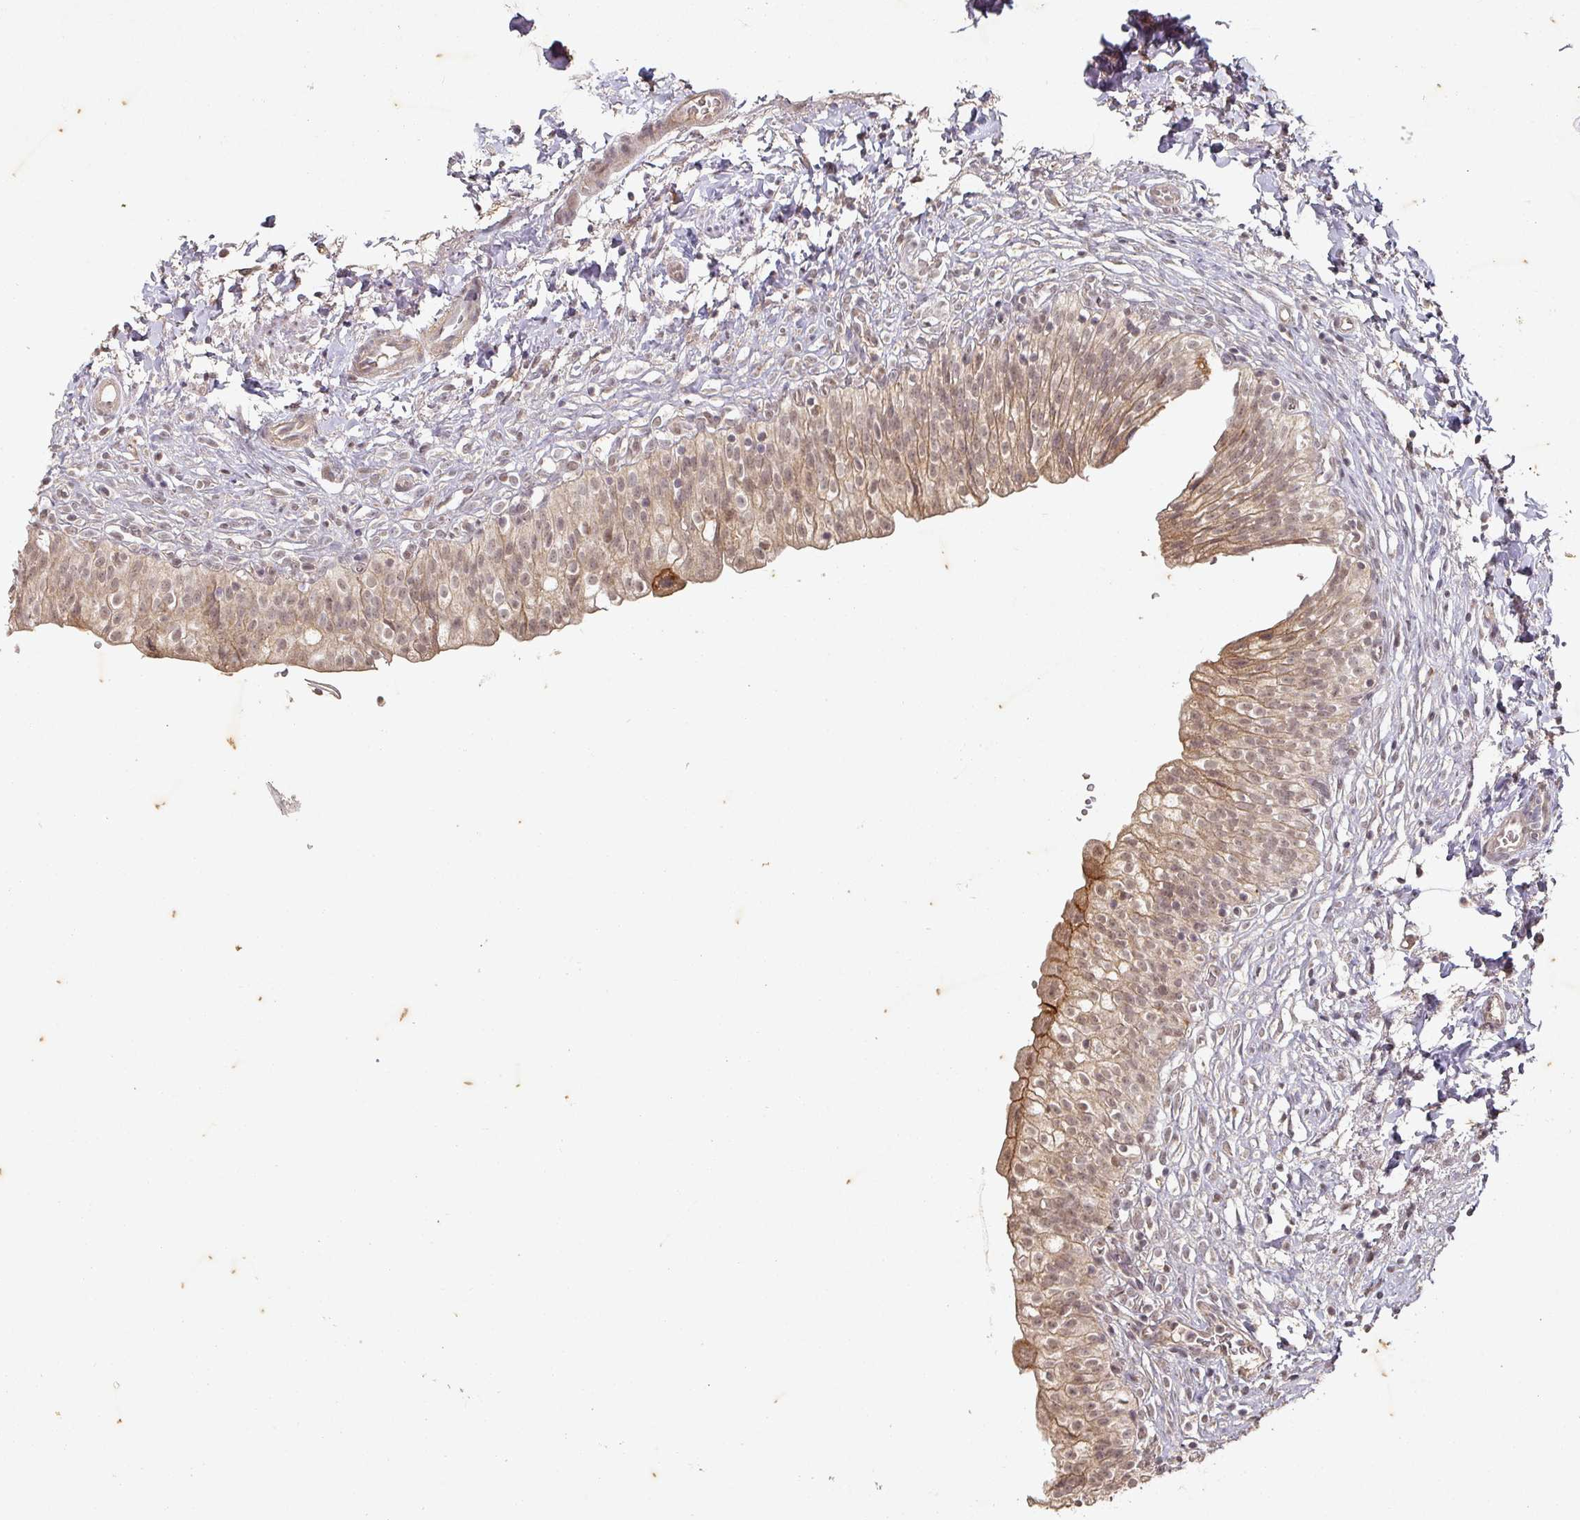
{"staining": {"intensity": "moderate", "quantity": ">75%", "location": "cytoplasmic/membranous"}, "tissue": "urinary bladder", "cell_type": "Urothelial cells", "image_type": "normal", "snomed": [{"axis": "morphology", "description": "Normal tissue, NOS"}, {"axis": "topography", "description": "Urinary bladder"}], "caption": "Immunohistochemical staining of unremarkable human urinary bladder reveals moderate cytoplasmic/membranous protein staining in approximately >75% of urothelial cells. Using DAB (brown) and hematoxylin (blue) stains, captured at high magnification using brightfield microscopy.", "gene": "CAPN5", "patient": {"sex": "male", "age": 55}}